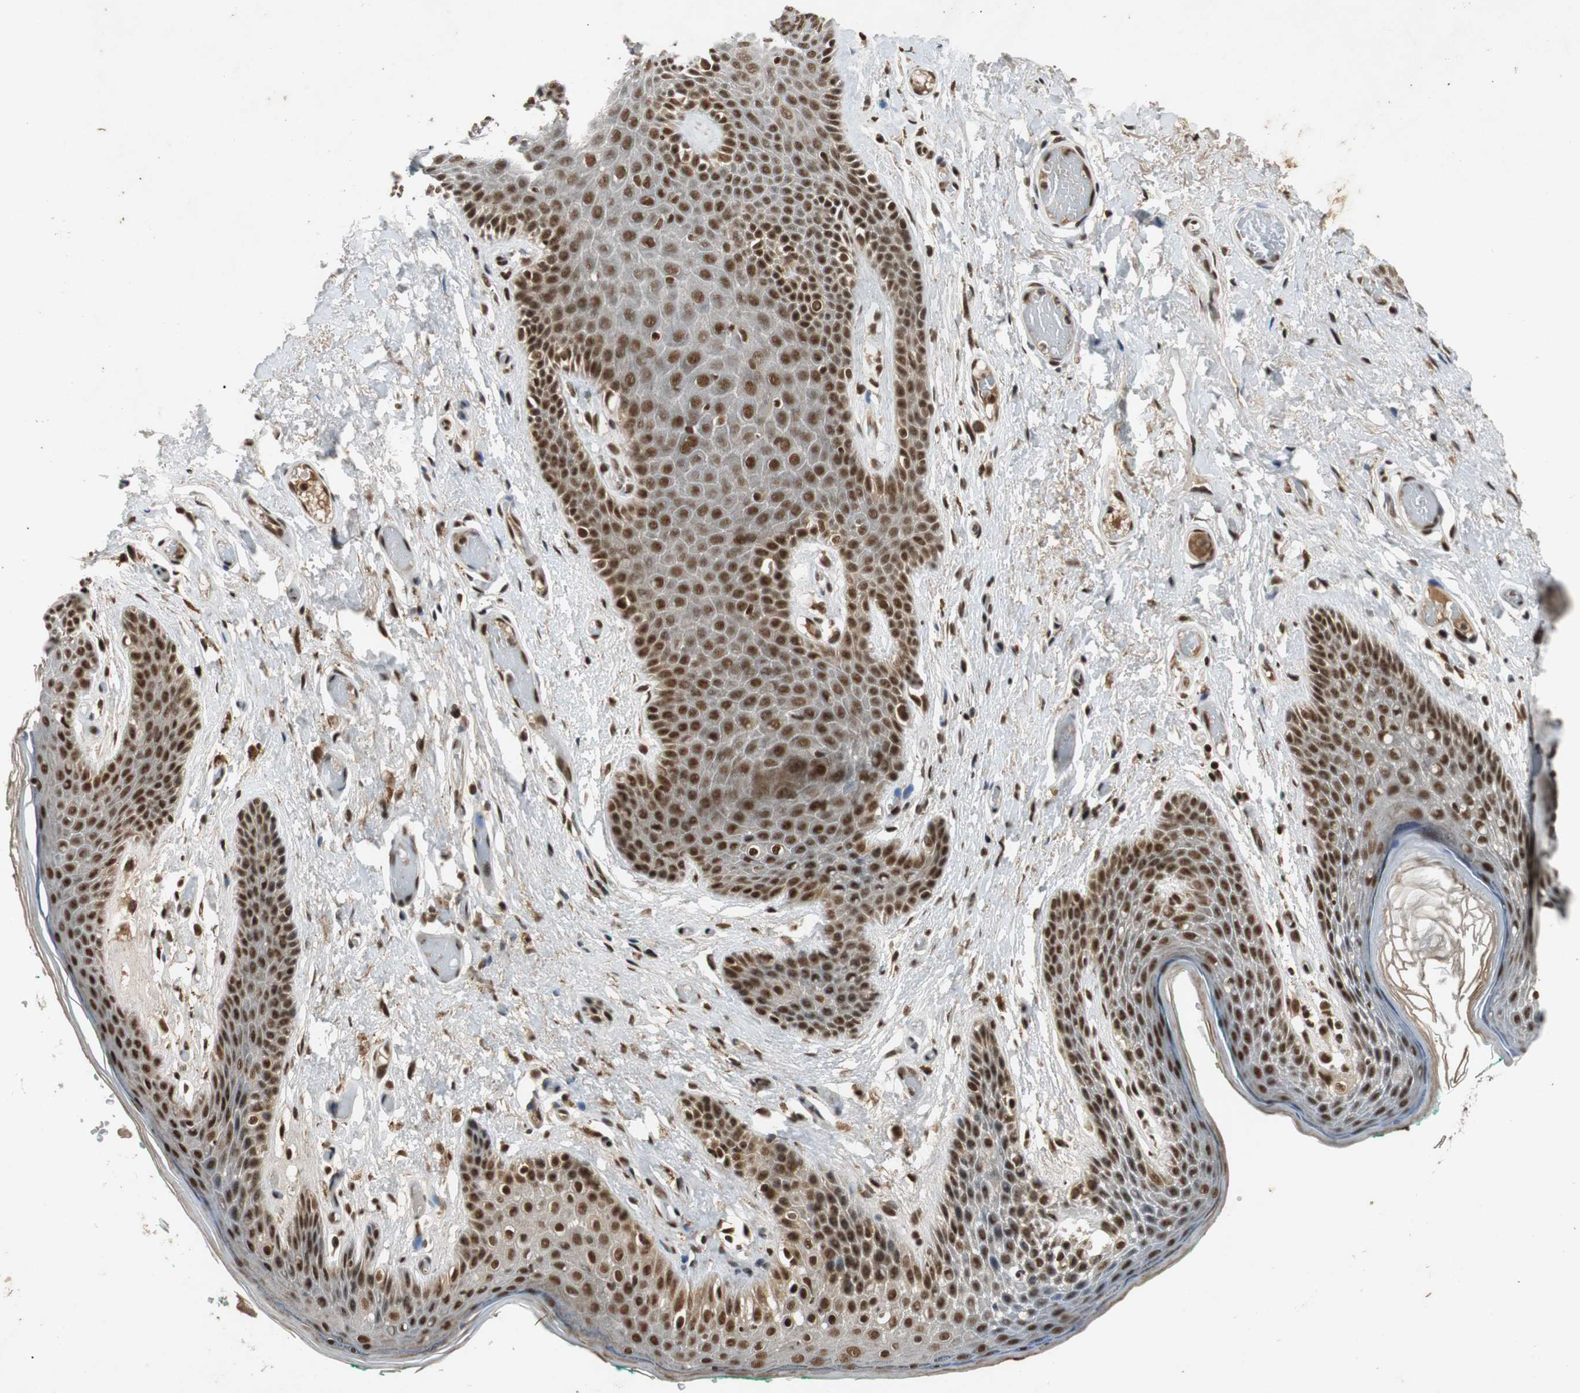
{"staining": {"intensity": "strong", "quantity": ">75%", "location": "nuclear"}, "tissue": "skin", "cell_type": "Epidermal cells", "image_type": "normal", "snomed": [{"axis": "morphology", "description": "Normal tissue, NOS"}, {"axis": "topography", "description": "Anal"}], "caption": "Immunohistochemical staining of unremarkable human skin shows strong nuclear protein staining in approximately >75% of epidermal cells.", "gene": "TAF5", "patient": {"sex": "male", "age": 74}}